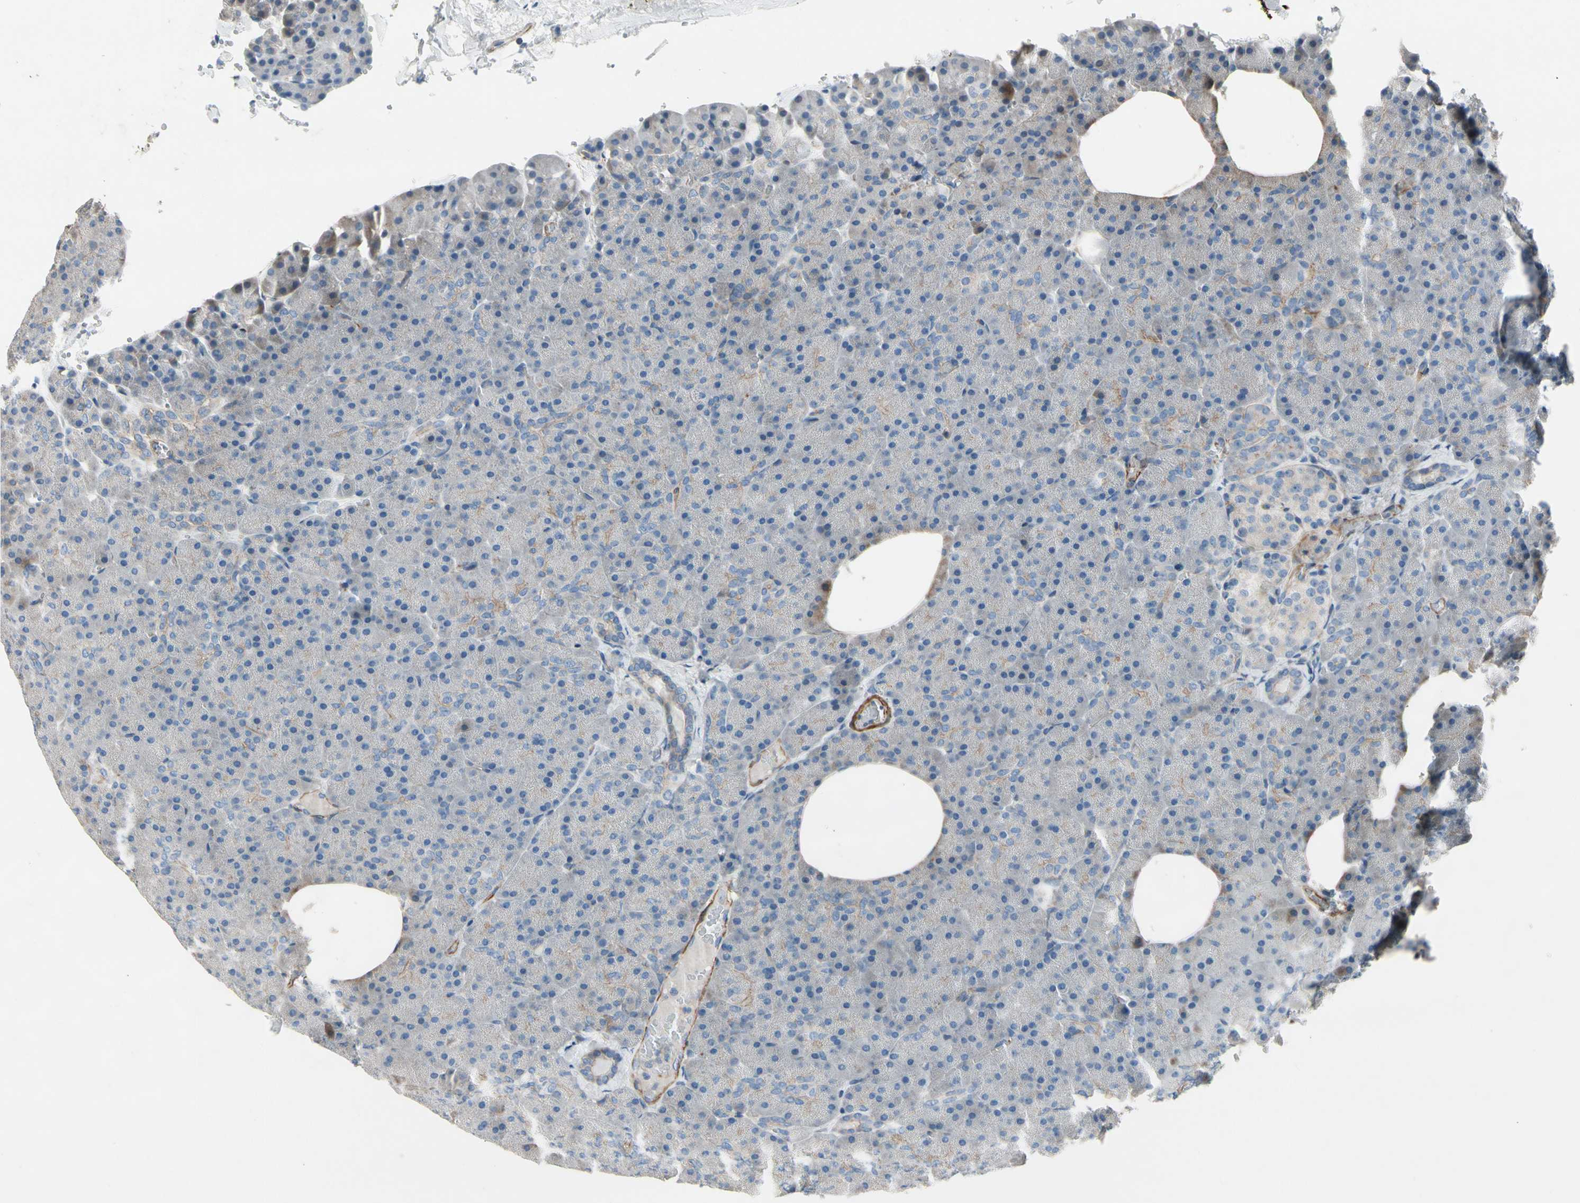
{"staining": {"intensity": "negative", "quantity": "none", "location": "none"}, "tissue": "pancreas", "cell_type": "Exocrine glandular cells", "image_type": "normal", "snomed": [{"axis": "morphology", "description": "Normal tissue, NOS"}, {"axis": "topography", "description": "Pancreas"}], "caption": "DAB (3,3'-diaminobenzidine) immunohistochemical staining of benign human pancreas demonstrates no significant positivity in exocrine glandular cells. (Brightfield microscopy of DAB immunohistochemistry (IHC) at high magnification).", "gene": "TPM1", "patient": {"sex": "female", "age": 35}}